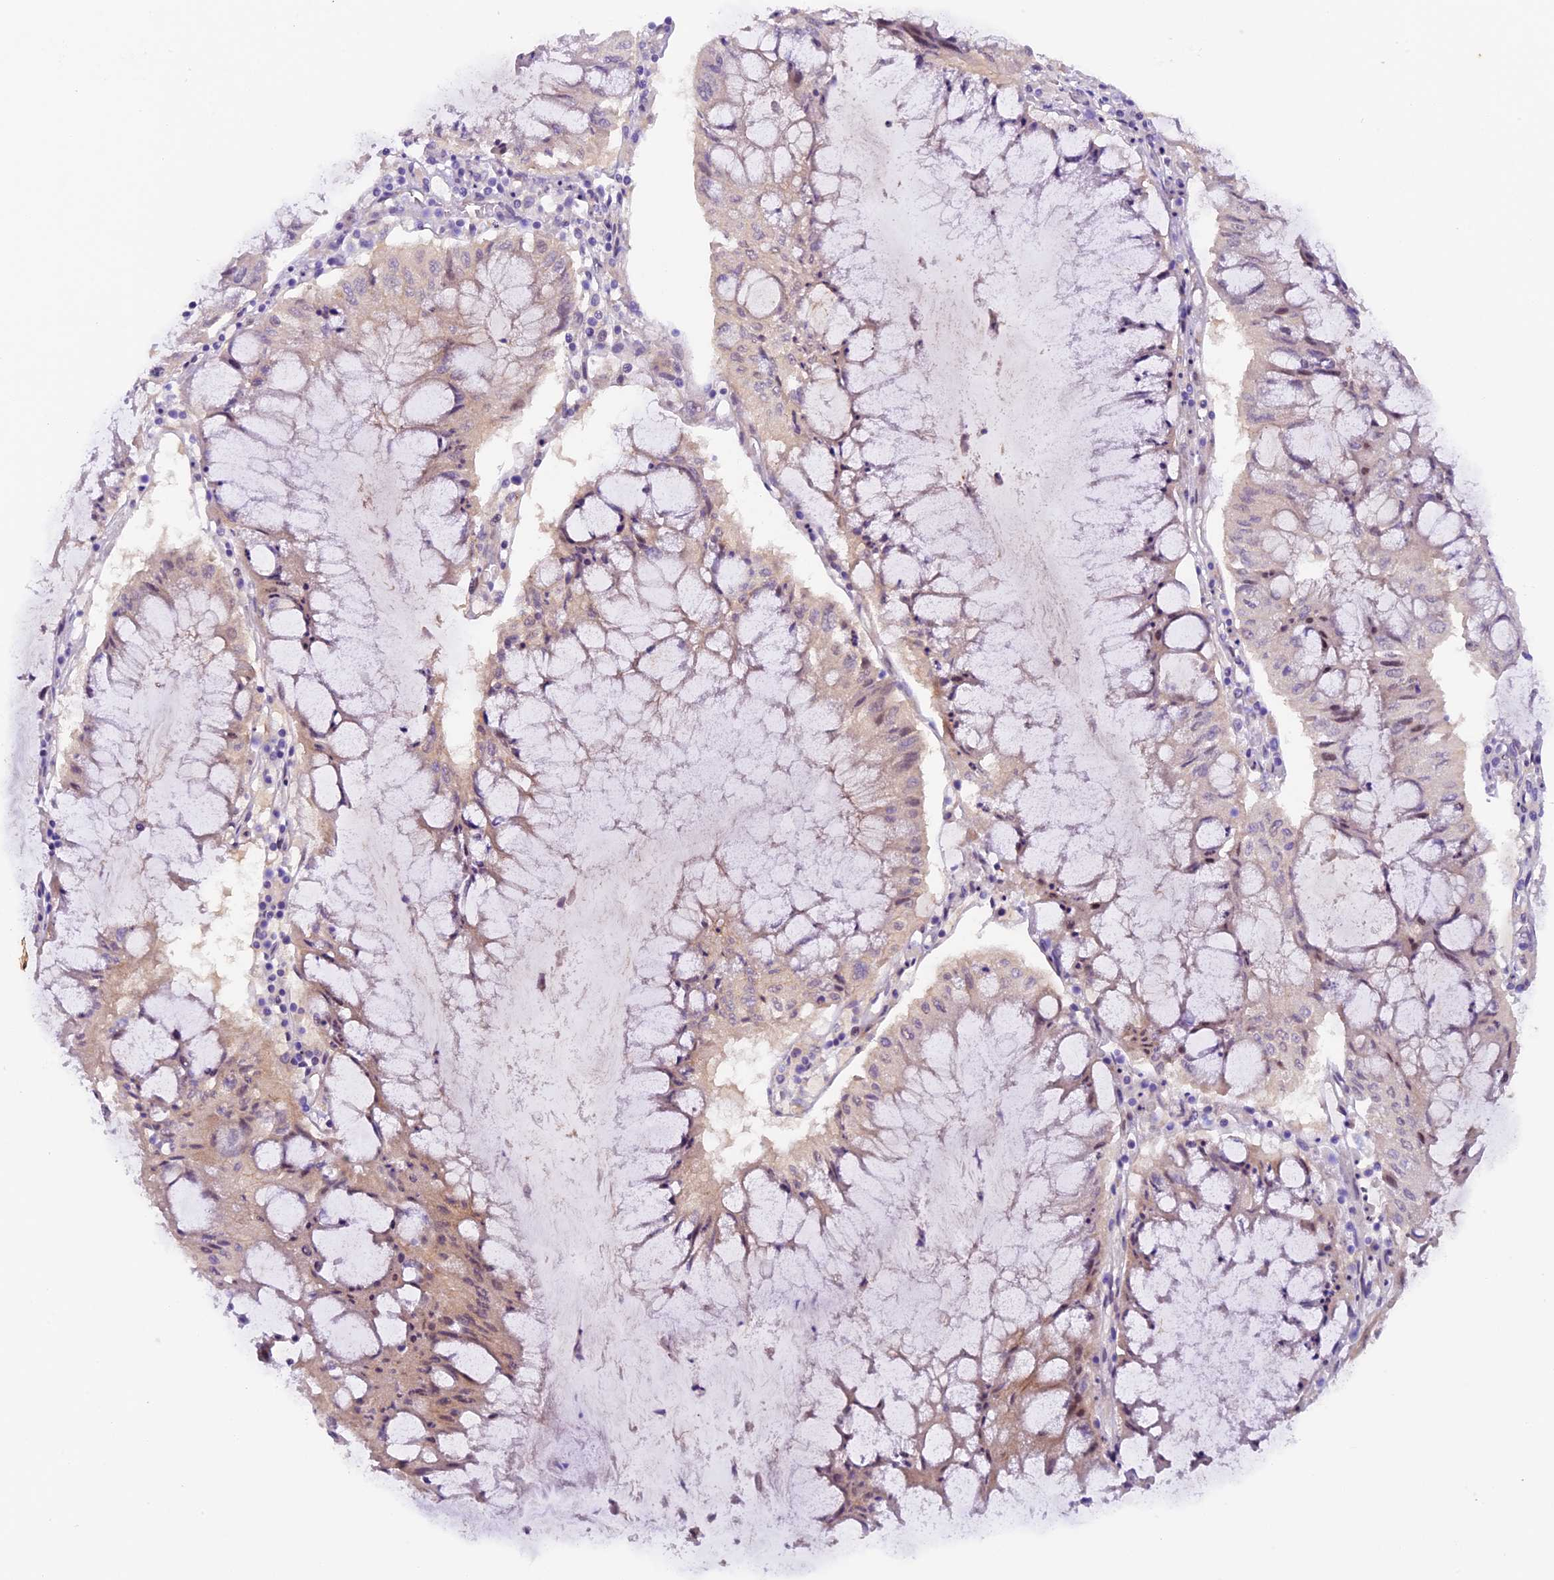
{"staining": {"intensity": "weak", "quantity": "<25%", "location": "cytoplasmic/membranous"}, "tissue": "pancreatic cancer", "cell_type": "Tumor cells", "image_type": "cancer", "snomed": [{"axis": "morphology", "description": "Adenocarcinoma, NOS"}, {"axis": "topography", "description": "Pancreas"}], "caption": "DAB (3,3'-diaminobenzidine) immunohistochemical staining of human pancreatic cancer (adenocarcinoma) exhibits no significant positivity in tumor cells.", "gene": "NCK2", "patient": {"sex": "female", "age": 50}}